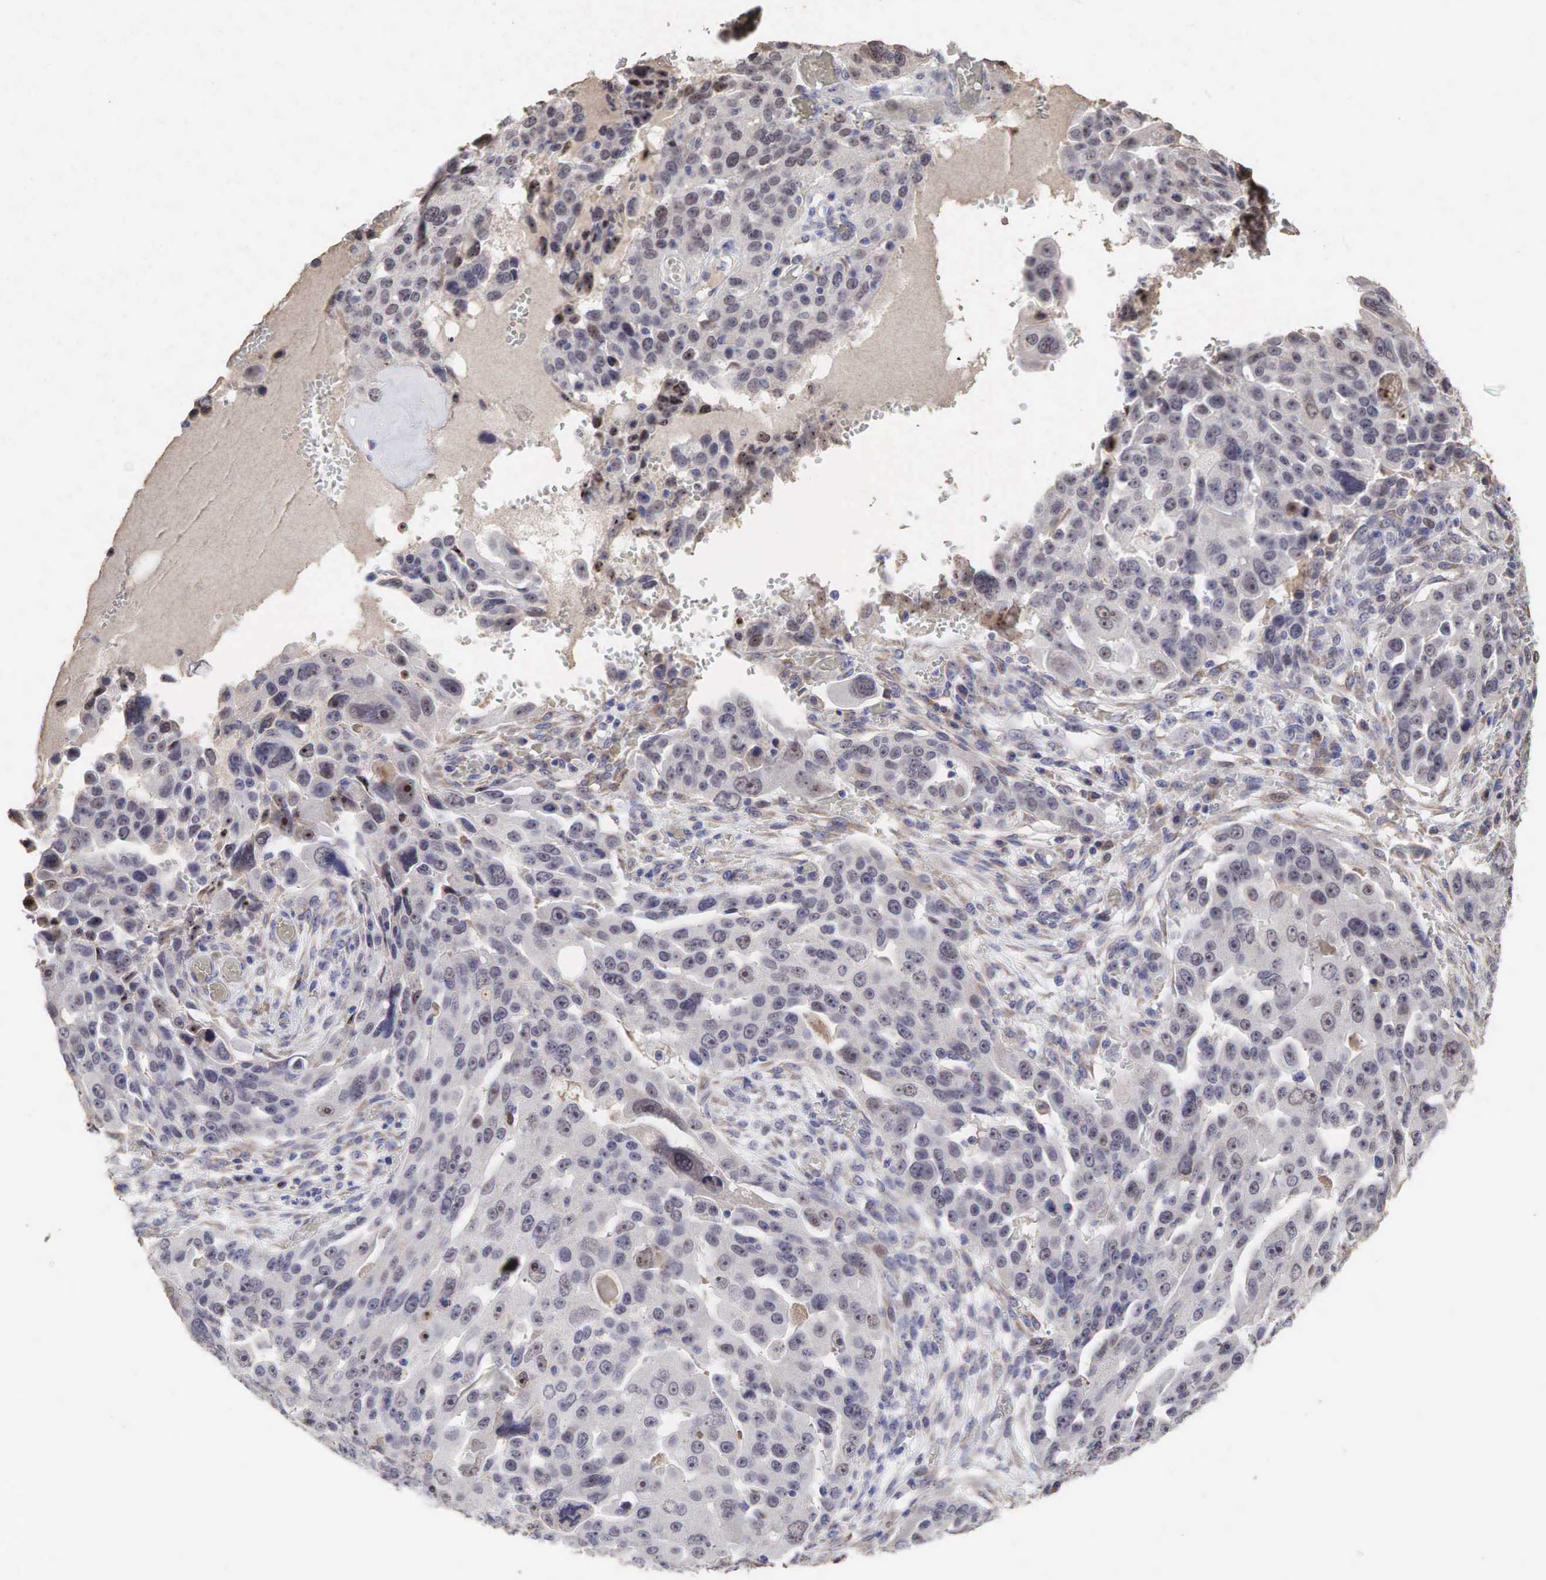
{"staining": {"intensity": "strong", "quantity": "<25%", "location": "cytoplasmic/membranous,nuclear"}, "tissue": "ovarian cancer", "cell_type": "Tumor cells", "image_type": "cancer", "snomed": [{"axis": "morphology", "description": "Carcinoma, endometroid"}, {"axis": "topography", "description": "Ovary"}], "caption": "Human ovarian cancer (endometroid carcinoma) stained with a brown dye shows strong cytoplasmic/membranous and nuclear positive staining in about <25% of tumor cells.", "gene": "DKC1", "patient": {"sex": "female", "age": 75}}